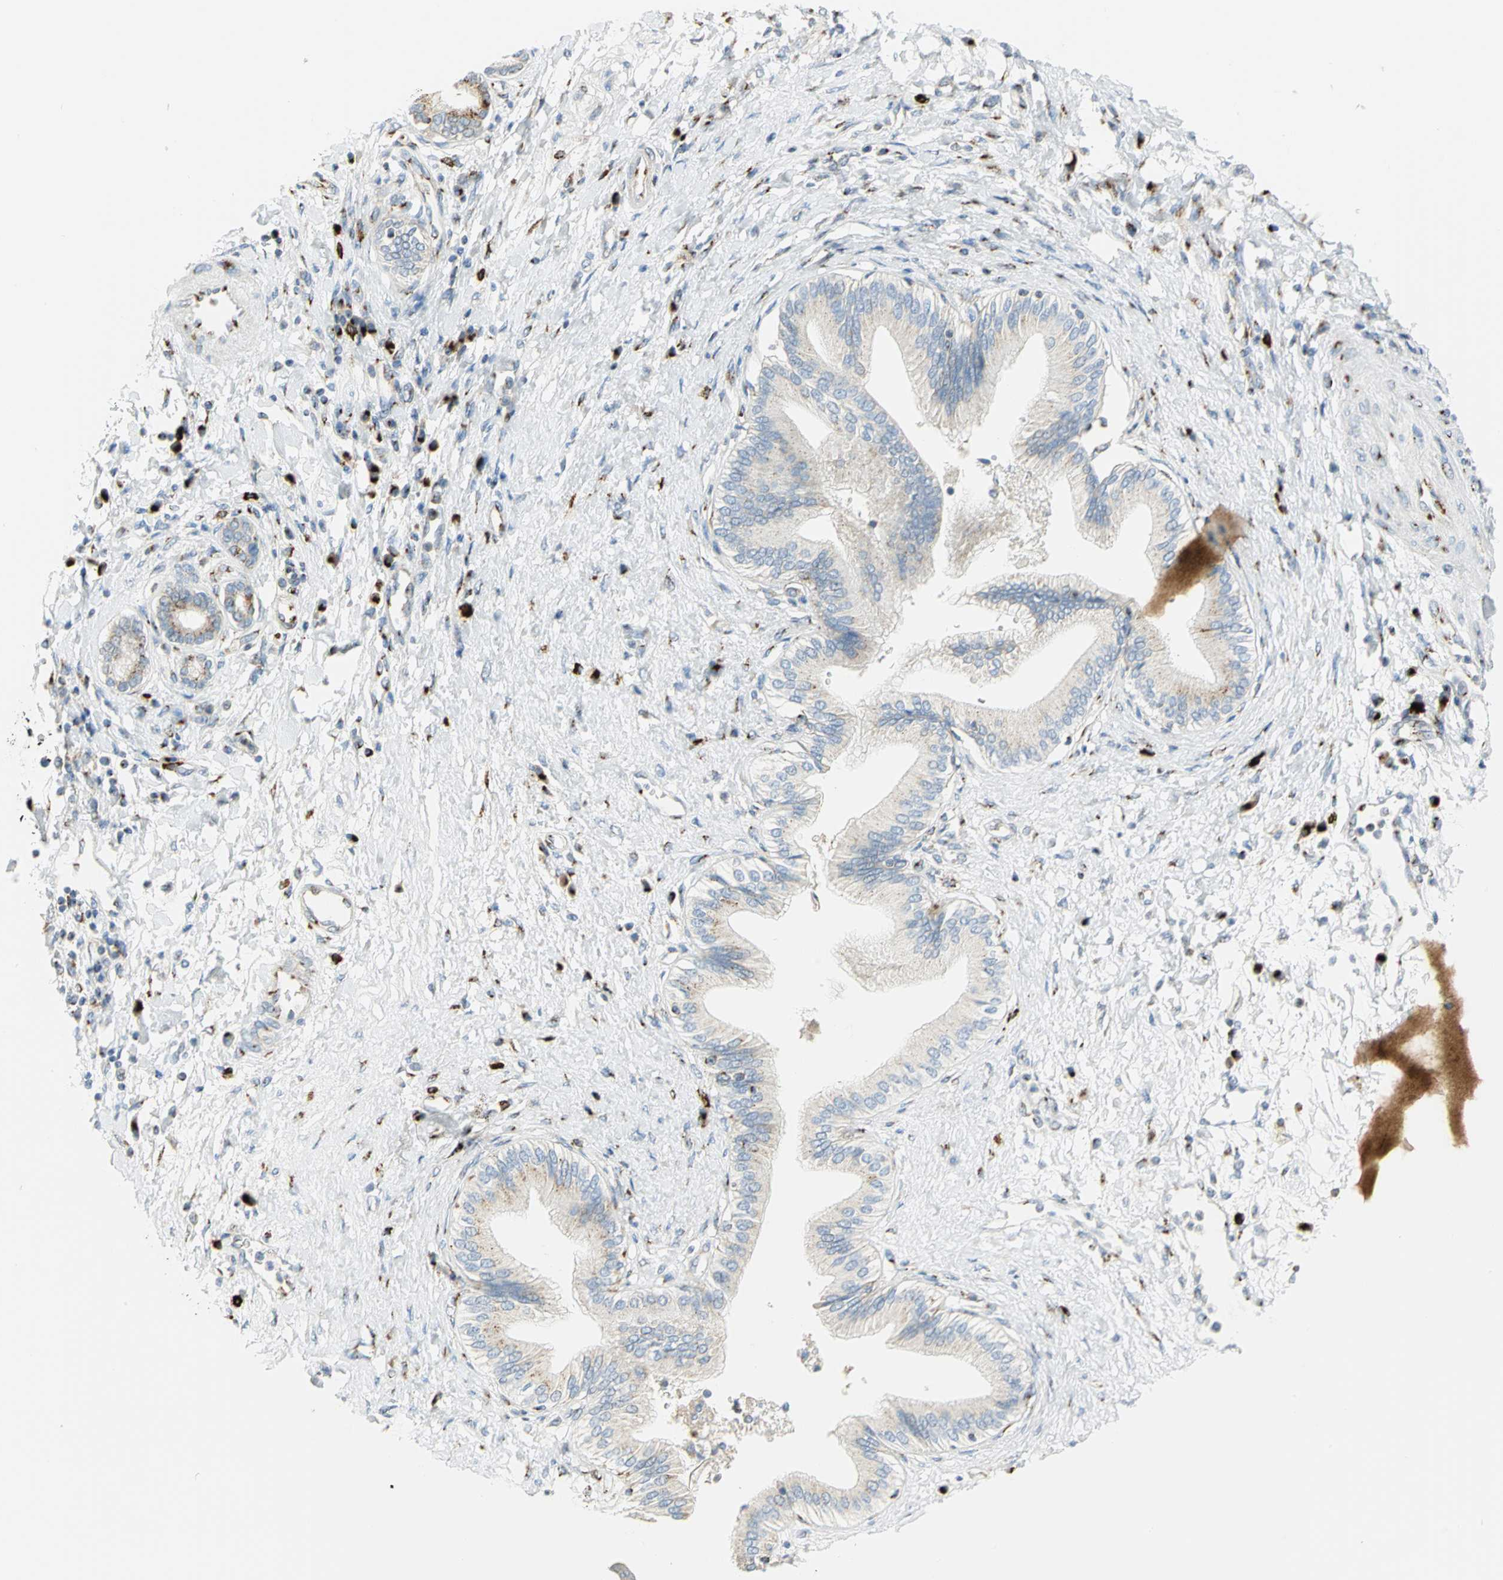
{"staining": {"intensity": "negative", "quantity": "none", "location": "none"}, "tissue": "adipose tissue", "cell_type": "Adipocytes", "image_type": "normal", "snomed": [{"axis": "morphology", "description": "Normal tissue, NOS"}, {"axis": "morphology", "description": "Cholangiocarcinoma"}, {"axis": "topography", "description": "Liver"}, {"axis": "topography", "description": "Peripheral nerve tissue"}], "caption": "A high-resolution histopathology image shows IHC staining of unremarkable adipose tissue, which exhibits no significant staining in adipocytes.", "gene": "GPR3", "patient": {"sex": "male", "age": 50}}